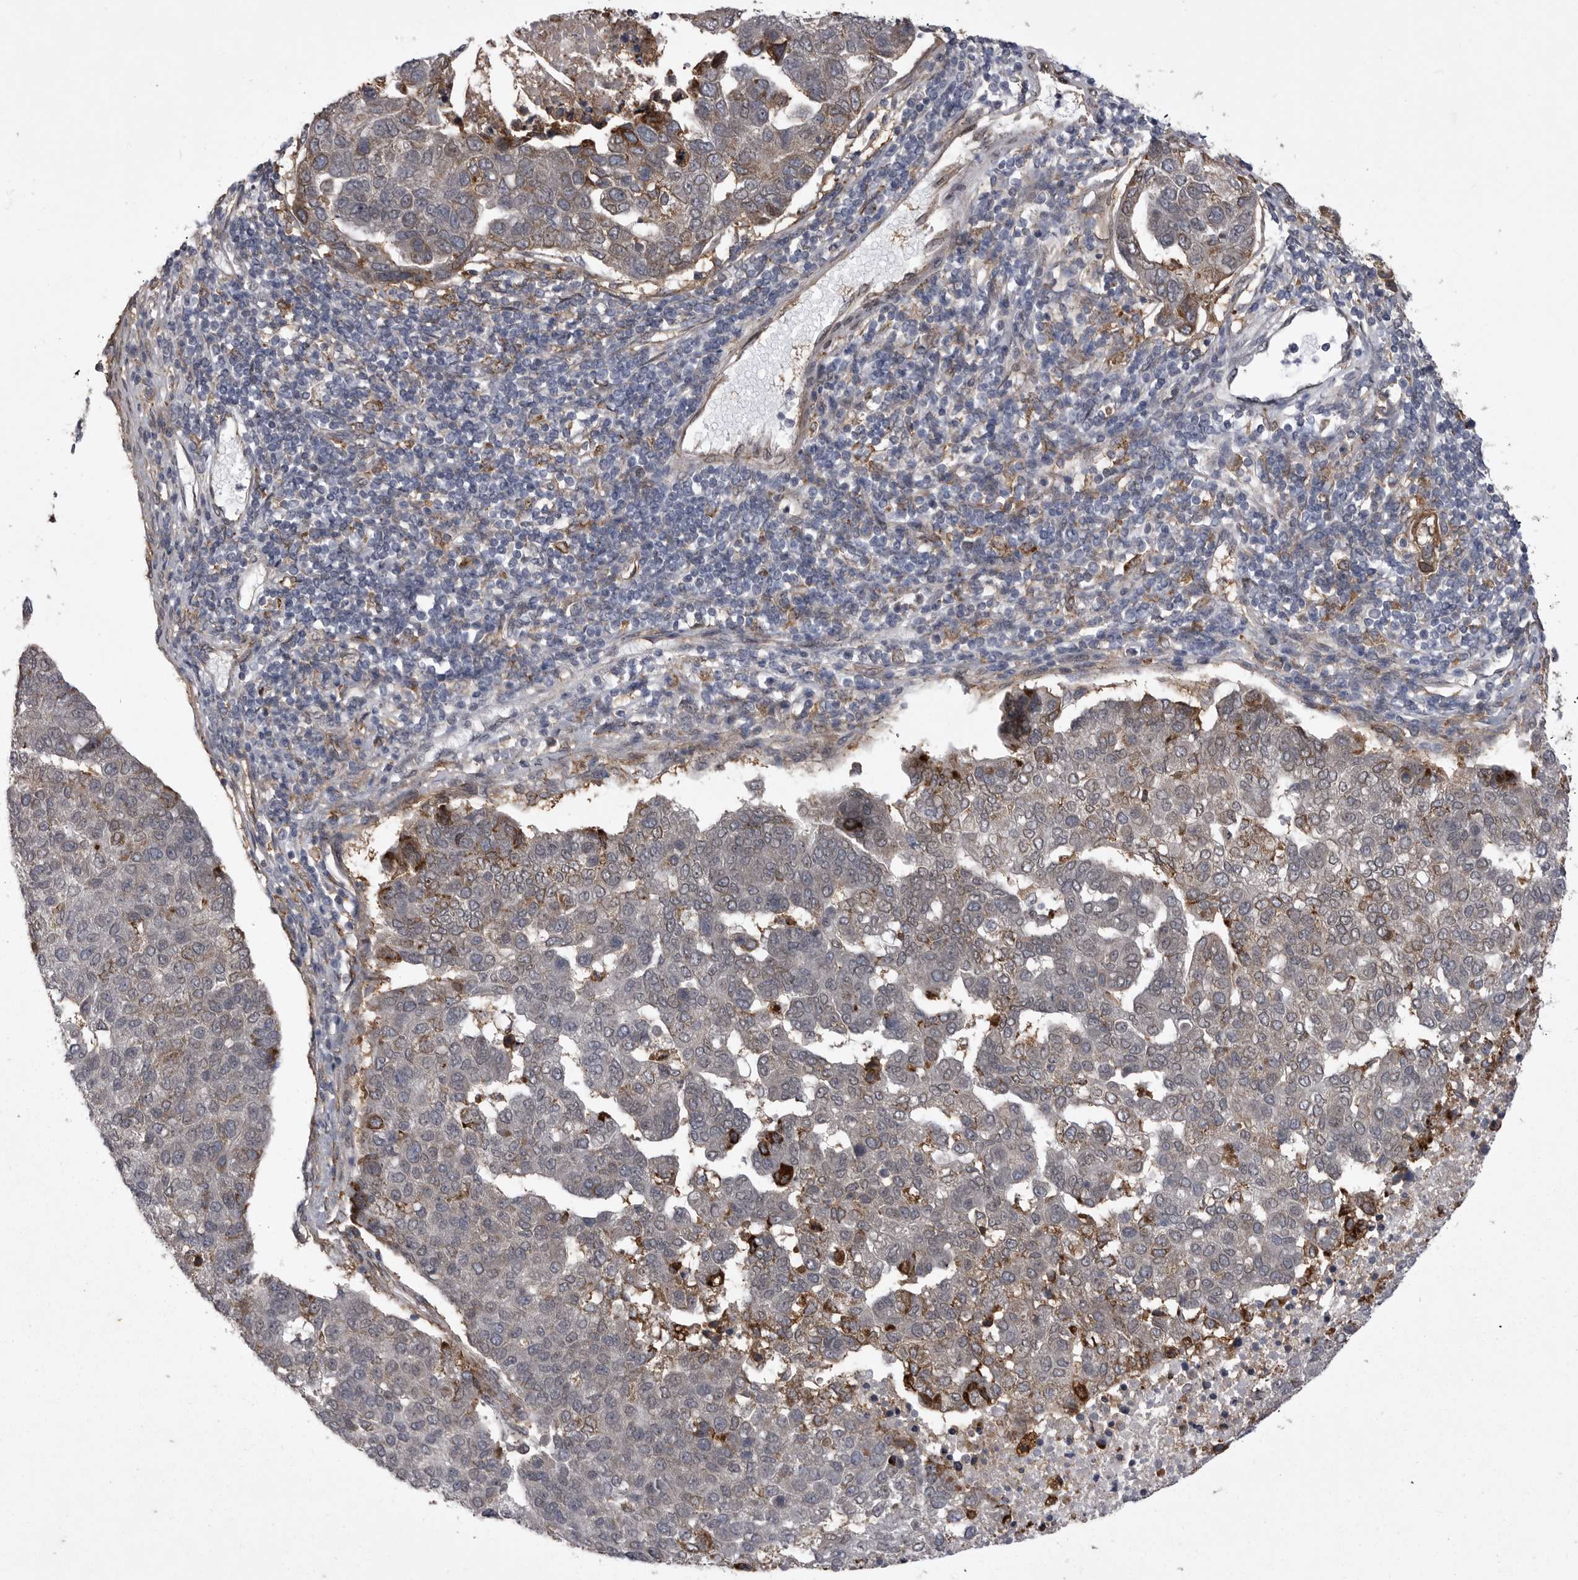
{"staining": {"intensity": "negative", "quantity": "none", "location": "none"}, "tissue": "pancreatic cancer", "cell_type": "Tumor cells", "image_type": "cancer", "snomed": [{"axis": "morphology", "description": "Adenocarcinoma, NOS"}, {"axis": "topography", "description": "Pancreas"}], "caption": "There is no significant staining in tumor cells of pancreatic cancer.", "gene": "ABL1", "patient": {"sex": "female", "age": 61}}